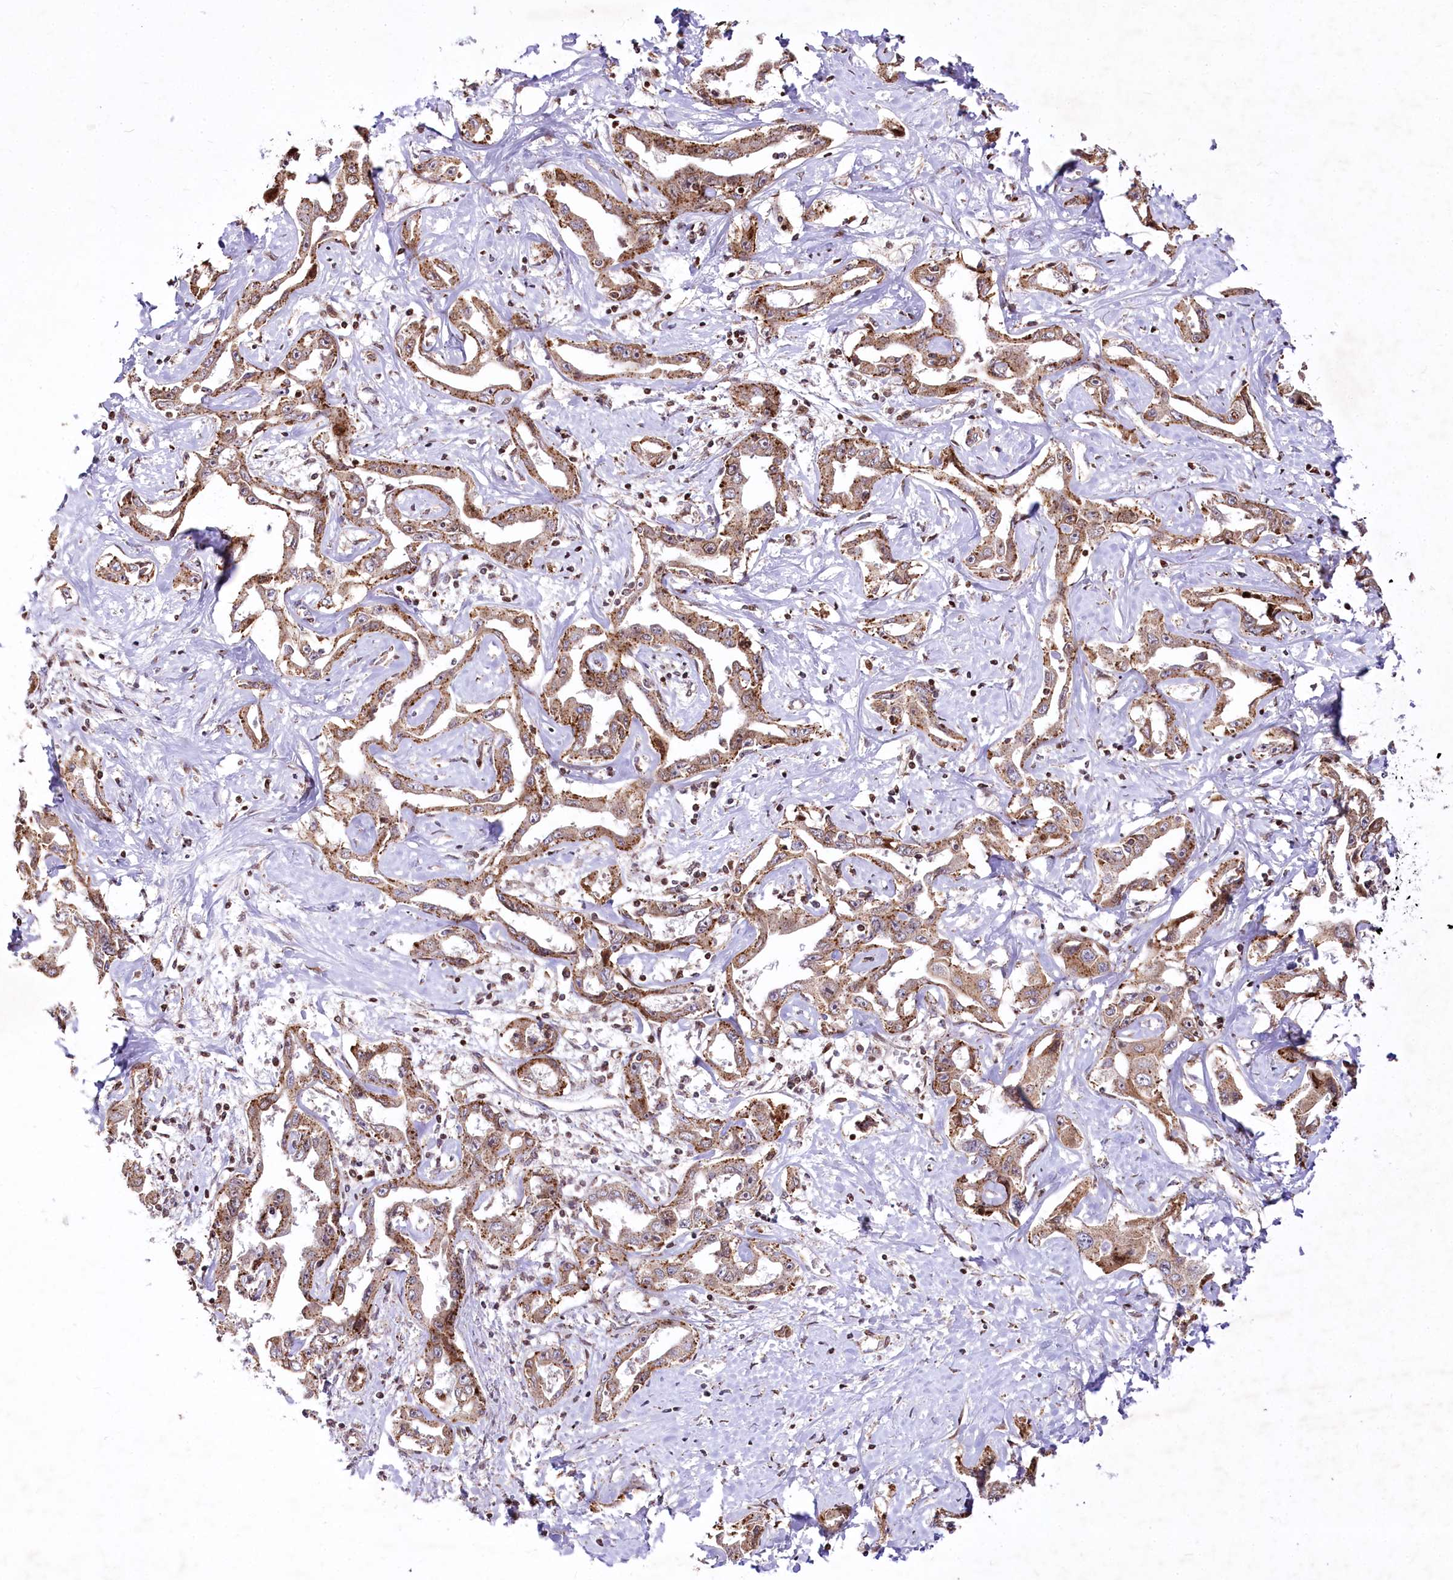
{"staining": {"intensity": "moderate", "quantity": ">75%", "location": "cytoplasmic/membranous"}, "tissue": "liver cancer", "cell_type": "Tumor cells", "image_type": "cancer", "snomed": [{"axis": "morphology", "description": "Cholangiocarcinoma"}, {"axis": "topography", "description": "Liver"}], "caption": "Liver cancer was stained to show a protein in brown. There is medium levels of moderate cytoplasmic/membranous staining in approximately >75% of tumor cells.", "gene": "ZFYVE27", "patient": {"sex": "male", "age": 59}}